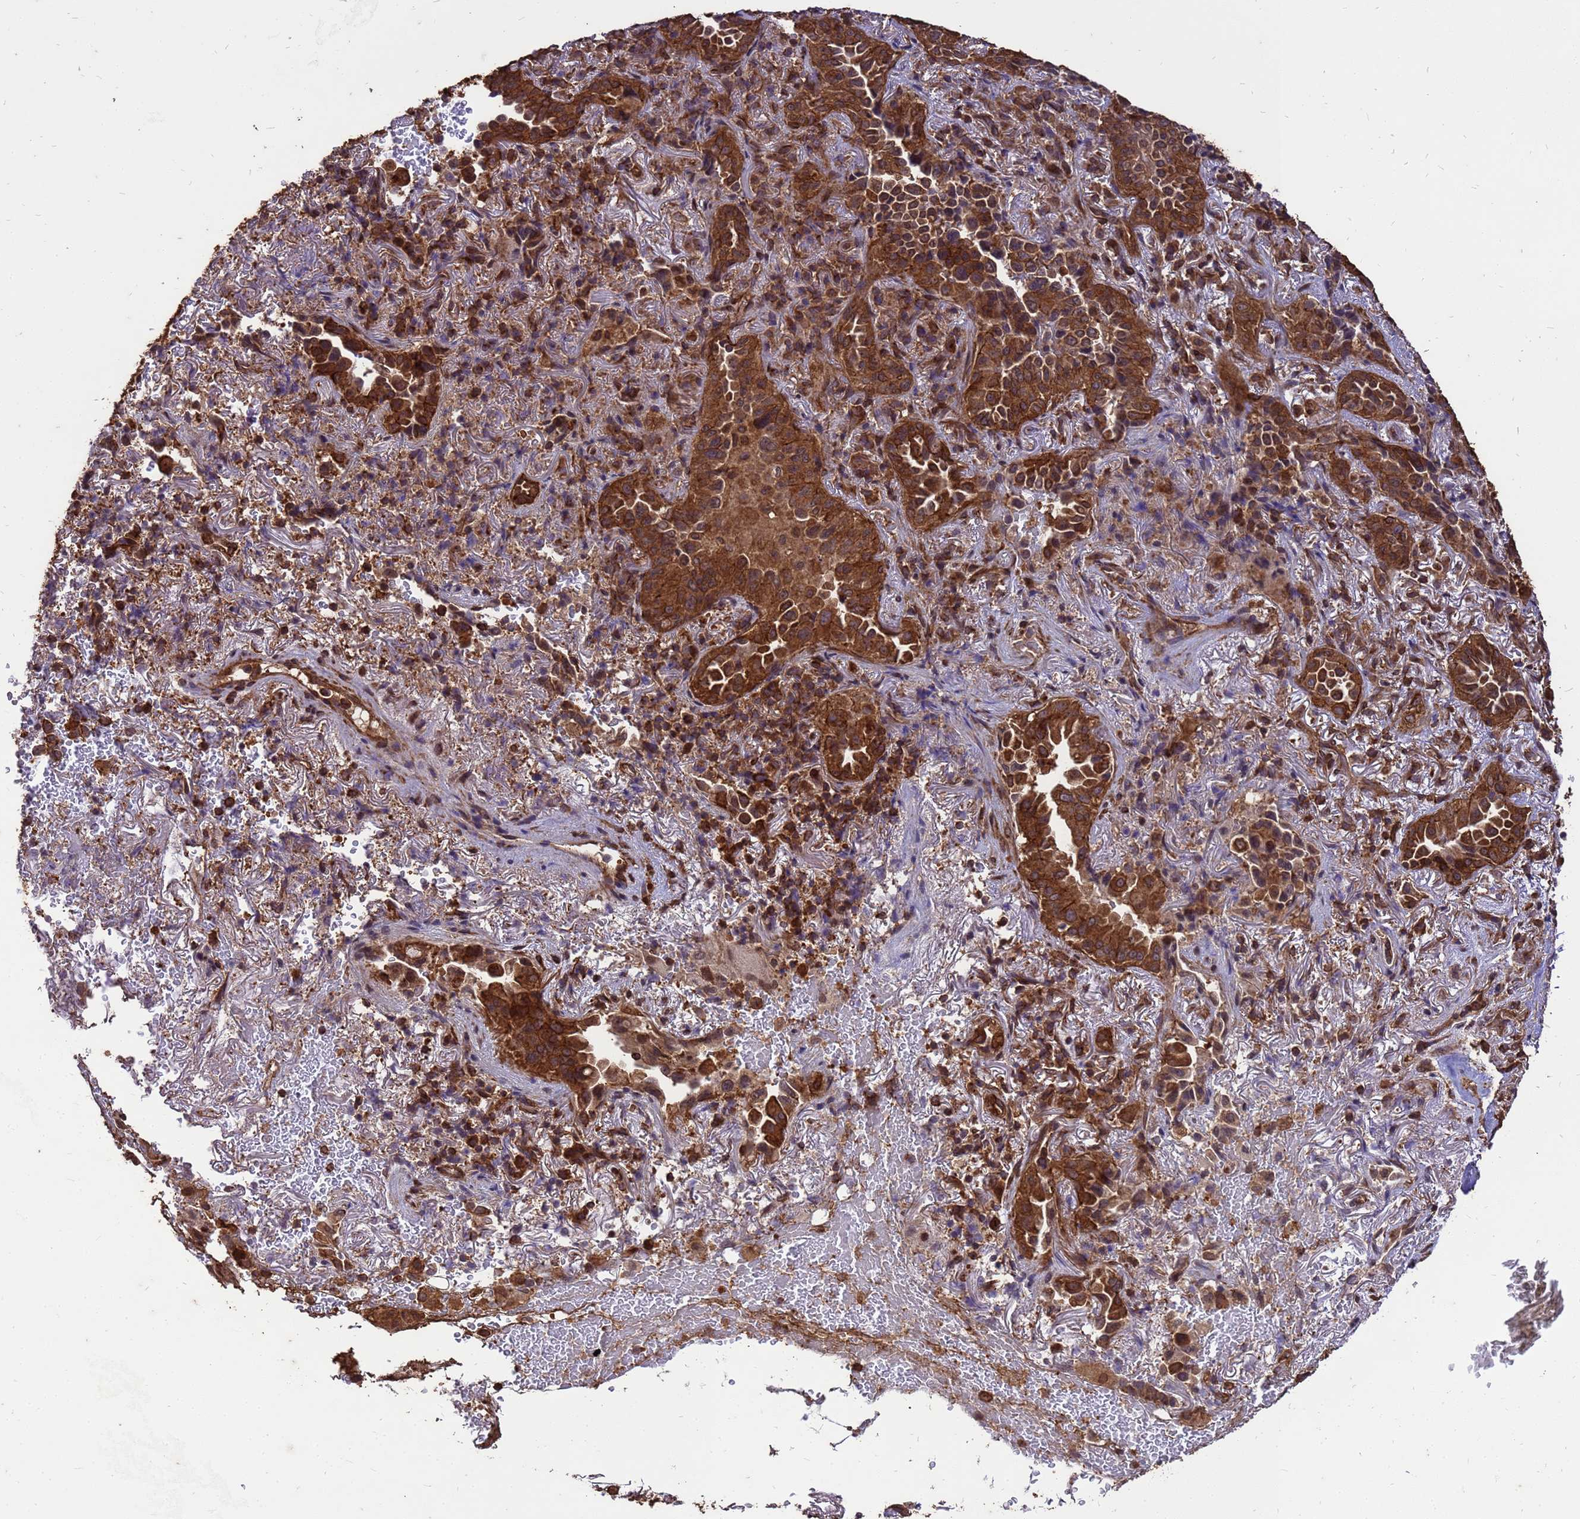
{"staining": {"intensity": "strong", "quantity": ">75%", "location": "cytoplasmic/membranous"}, "tissue": "lung cancer", "cell_type": "Tumor cells", "image_type": "cancer", "snomed": [{"axis": "morphology", "description": "Adenocarcinoma, NOS"}, {"axis": "topography", "description": "Lung"}], "caption": "A brown stain shows strong cytoplasmic/membranous expression of a protein in human lung cancer tumor cells. The protein is shown in brown color, while the nuclei are stained blue.", "gene": "ZNF618", "patient": {"sex": "female", "age": 69}}